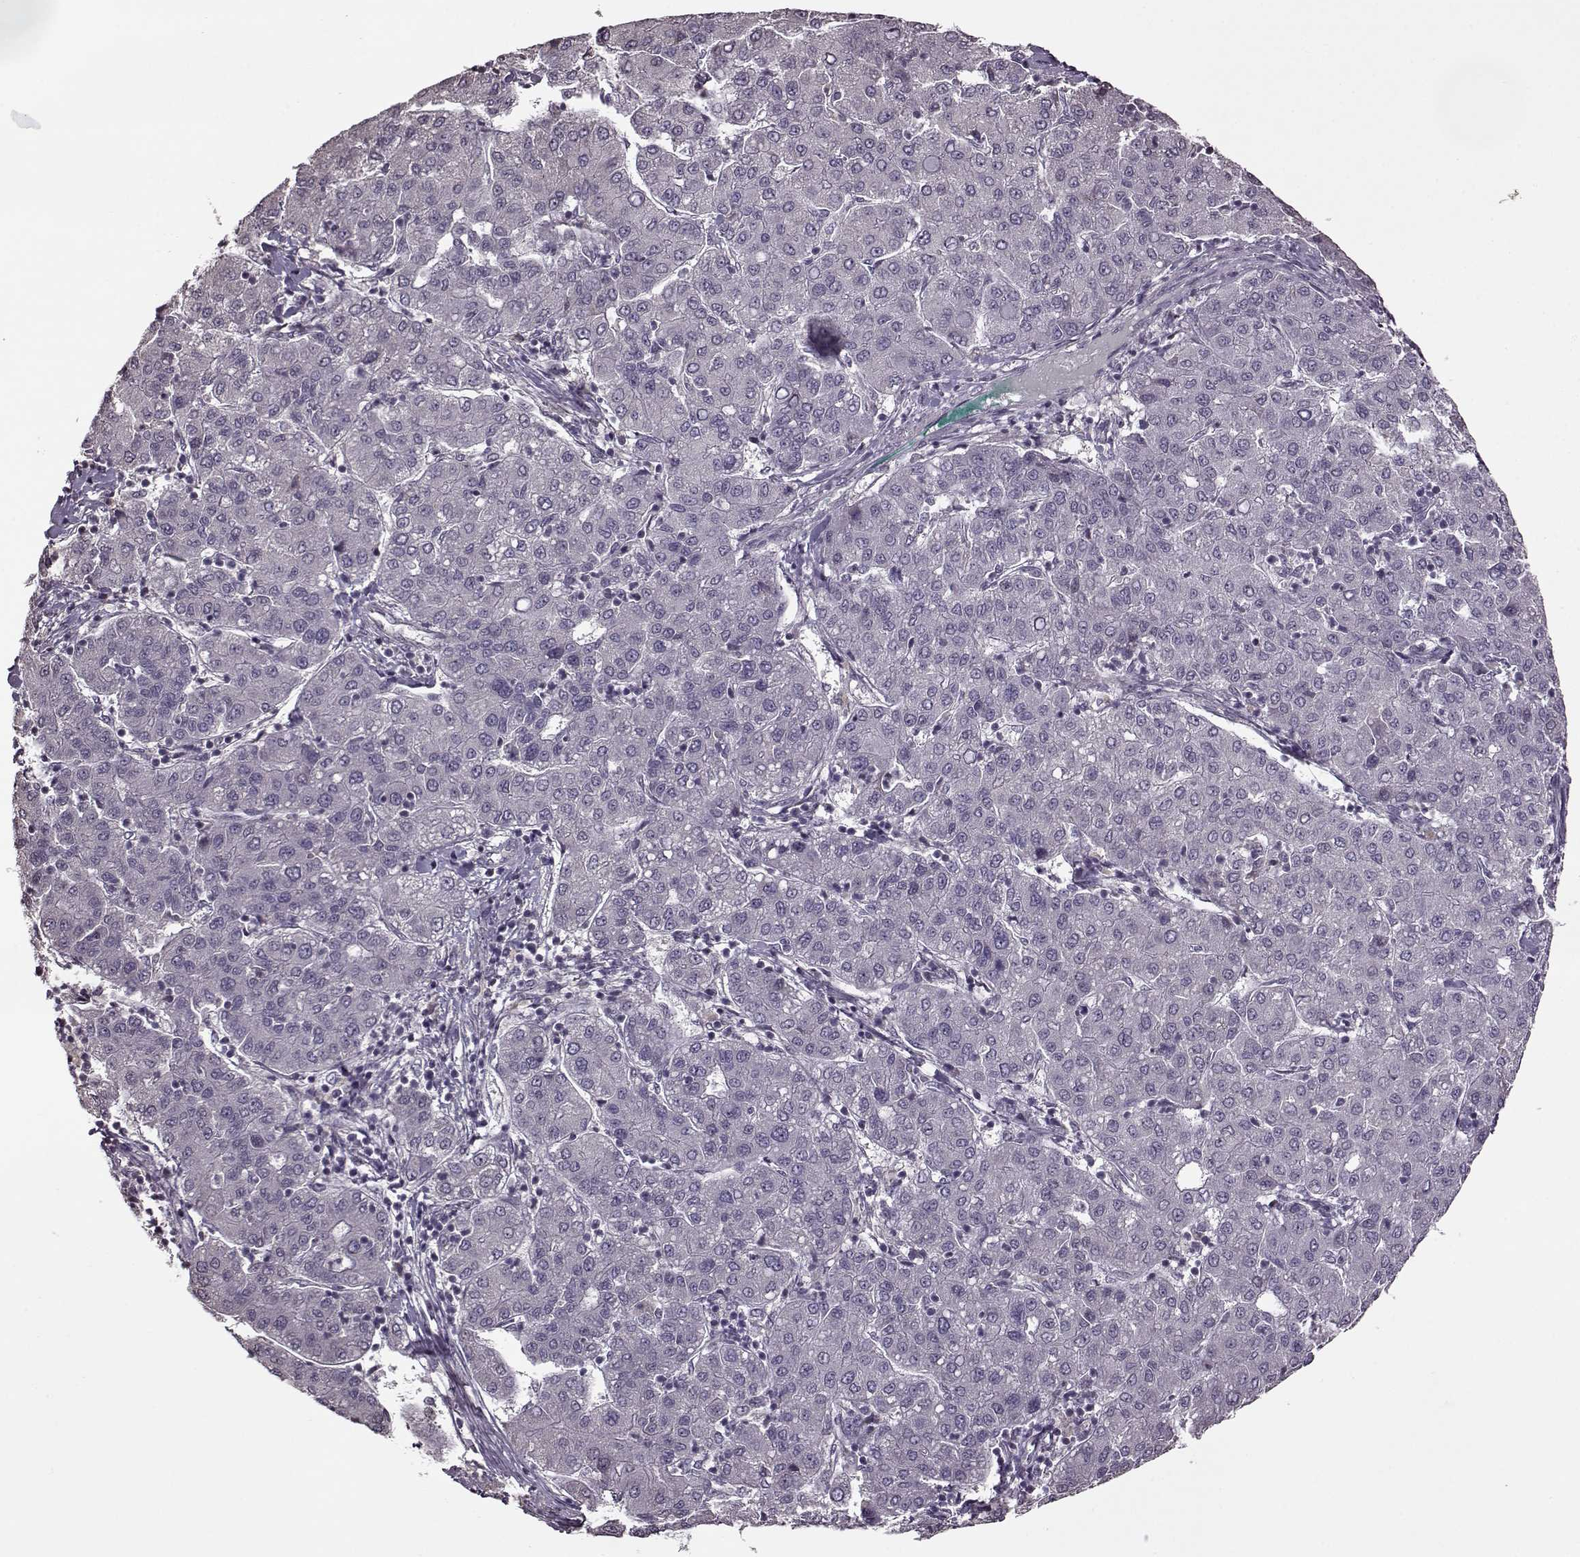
{"staining": {"intensity": "negative", "quantity": "none", "location": "none"}, "tissue": "liver cancer", "cell_type": "Tumor cells", "image_type": "cancer", "snomed": [{"axis": "morphology", "description": "Carcinoma, Hepatocellular, NOS"}, {"axis": "topography", "description": "Liver"}], "caption": "The immunohistochemistry photomicrograph has no significant staining in tumor cells of liver hepatocellular carcinoma tissue. (DAB immunohistochemistry (IHC), high magnification).", "gene": "FSHB", "patient": {"sex": "male", "age": 65}}